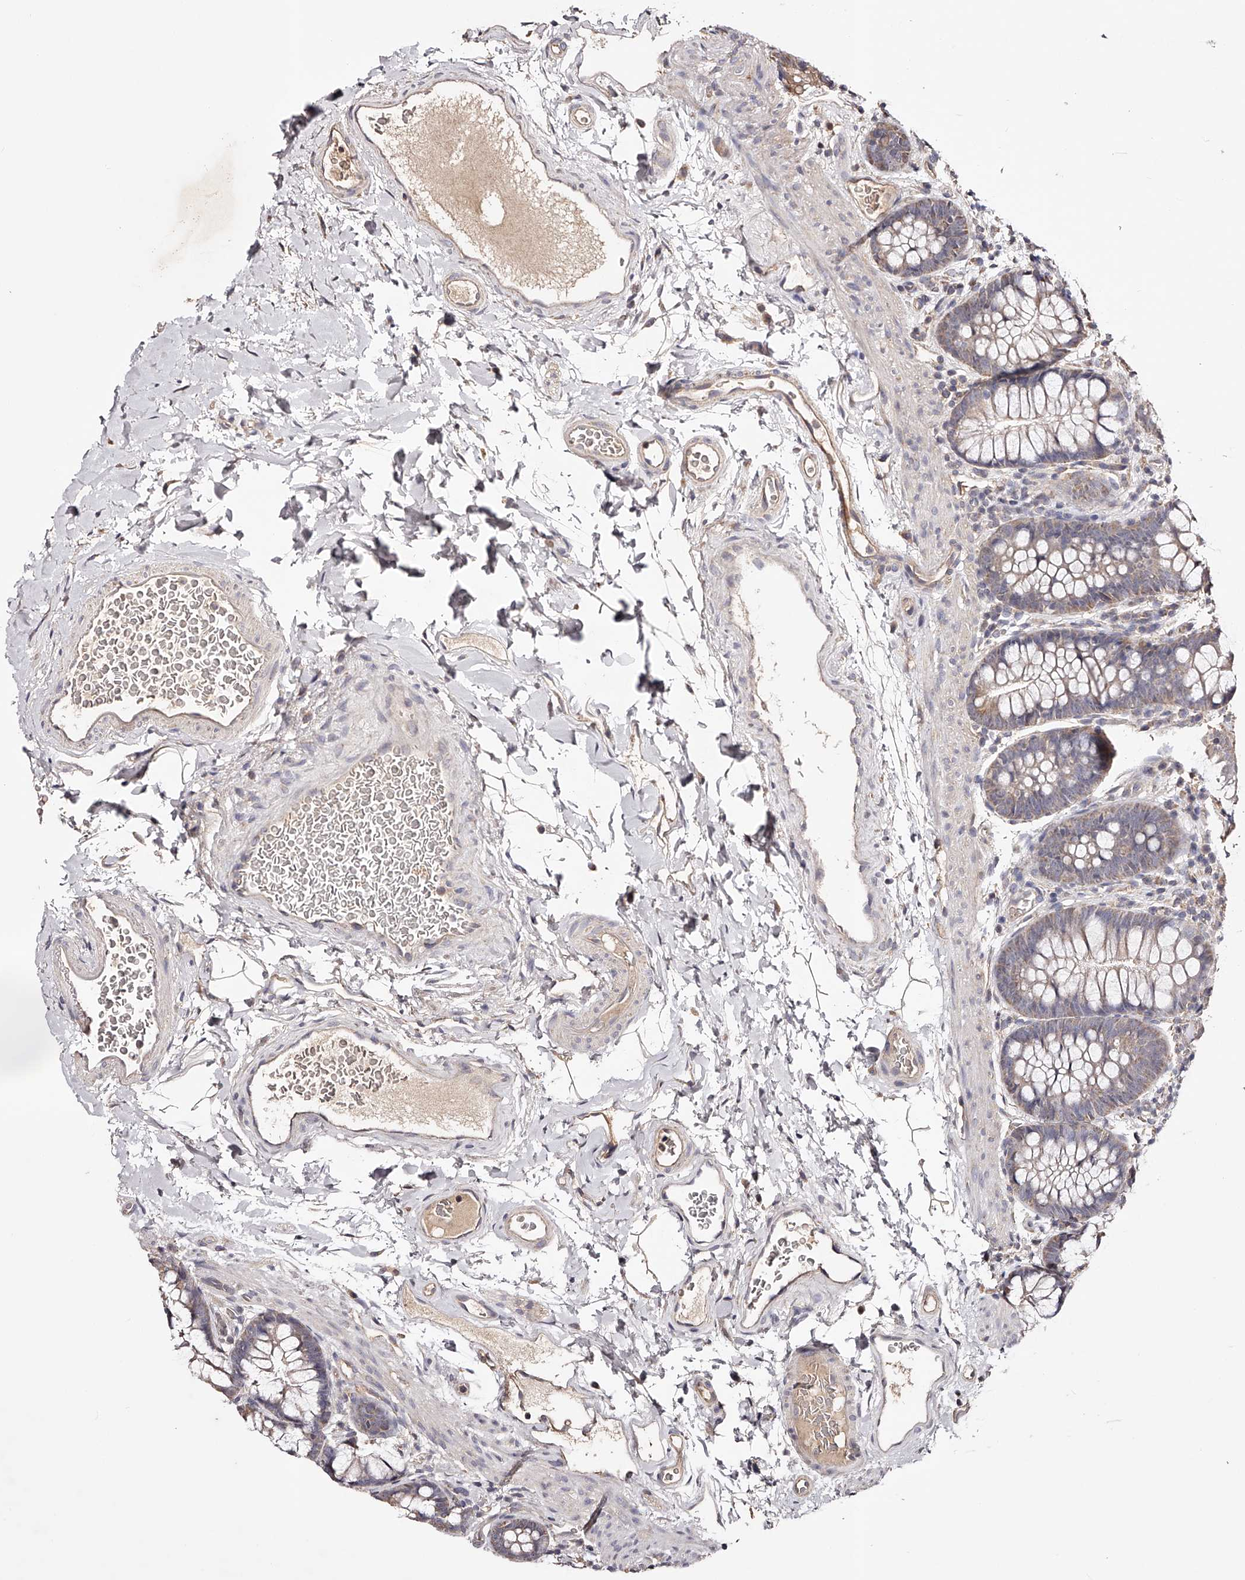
{"staining": {"intensity": "weak", "quantity": "25%-75%", "location": "cytoplasmic/membranous,nuclear"}, "tissue": "colon", "cell_type": "Endothelial cells", "image_type": "normal", "snomed": [{"axis": "morphology", "description": "Normal tissue, NOS"}, {"axis": "topography", "description": "Colon"}], "caption": "IHC micrograph of normal colon: human colon stained using immunohistochemistry demonstrates low levels of weak protein expression localized specifically in the cytoplasmic/membranous,nuclear of endothelial cells, appearing as a cytoplasmic/membranous,nuclear brown color.", "gene": "USP21", "patient": {"sex": "female", "age": 62}}